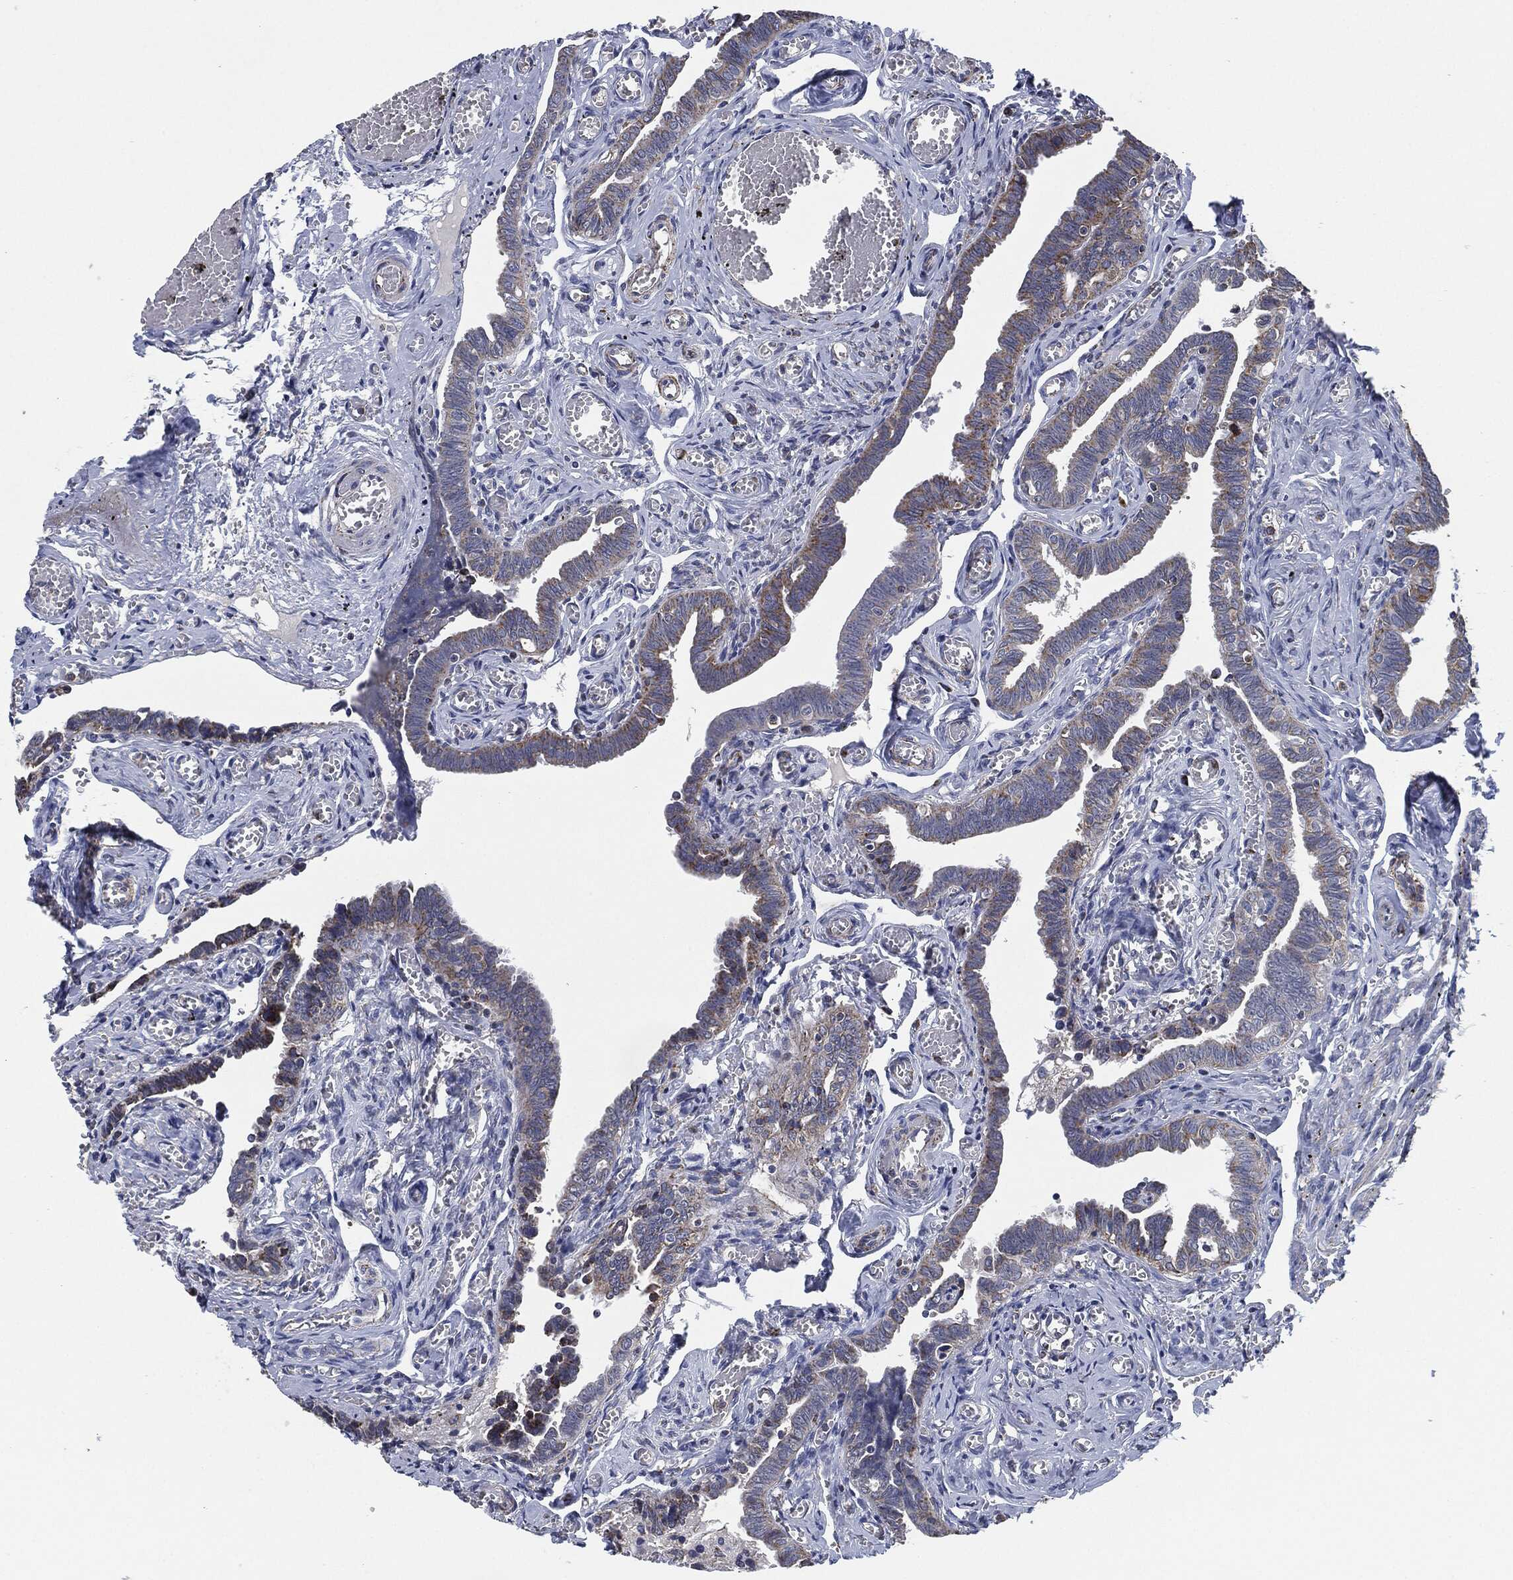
{"staining": {"intensity": "moderate", "quantity": "25%-75%", "location": "cytoplasmic/membranous"}, "tissue": "fallopian tube", "cell_type": "Glandular cells", "image_type": "normal", "snomed": [{"axis": "morphology", "description": "Normal tissue, NOS"}, {"axis": "topography", "description": "Vascular tissue"}, {"axis": "topography", "description": "Fallopian tube"}], "caption": "Immunohistochemistry photomicrograph of unremarkable fallopian tube: fallopian tube stained using immunohistochemistry reveals medium levels of moderate protein expression localized specifically in the cytoplasmic/membranous of glandular cells, appearing as a cytoplasmic/membranous brown color.", "gene": "NDUFV2", "patient": {"sex": "female", "age": 67}}